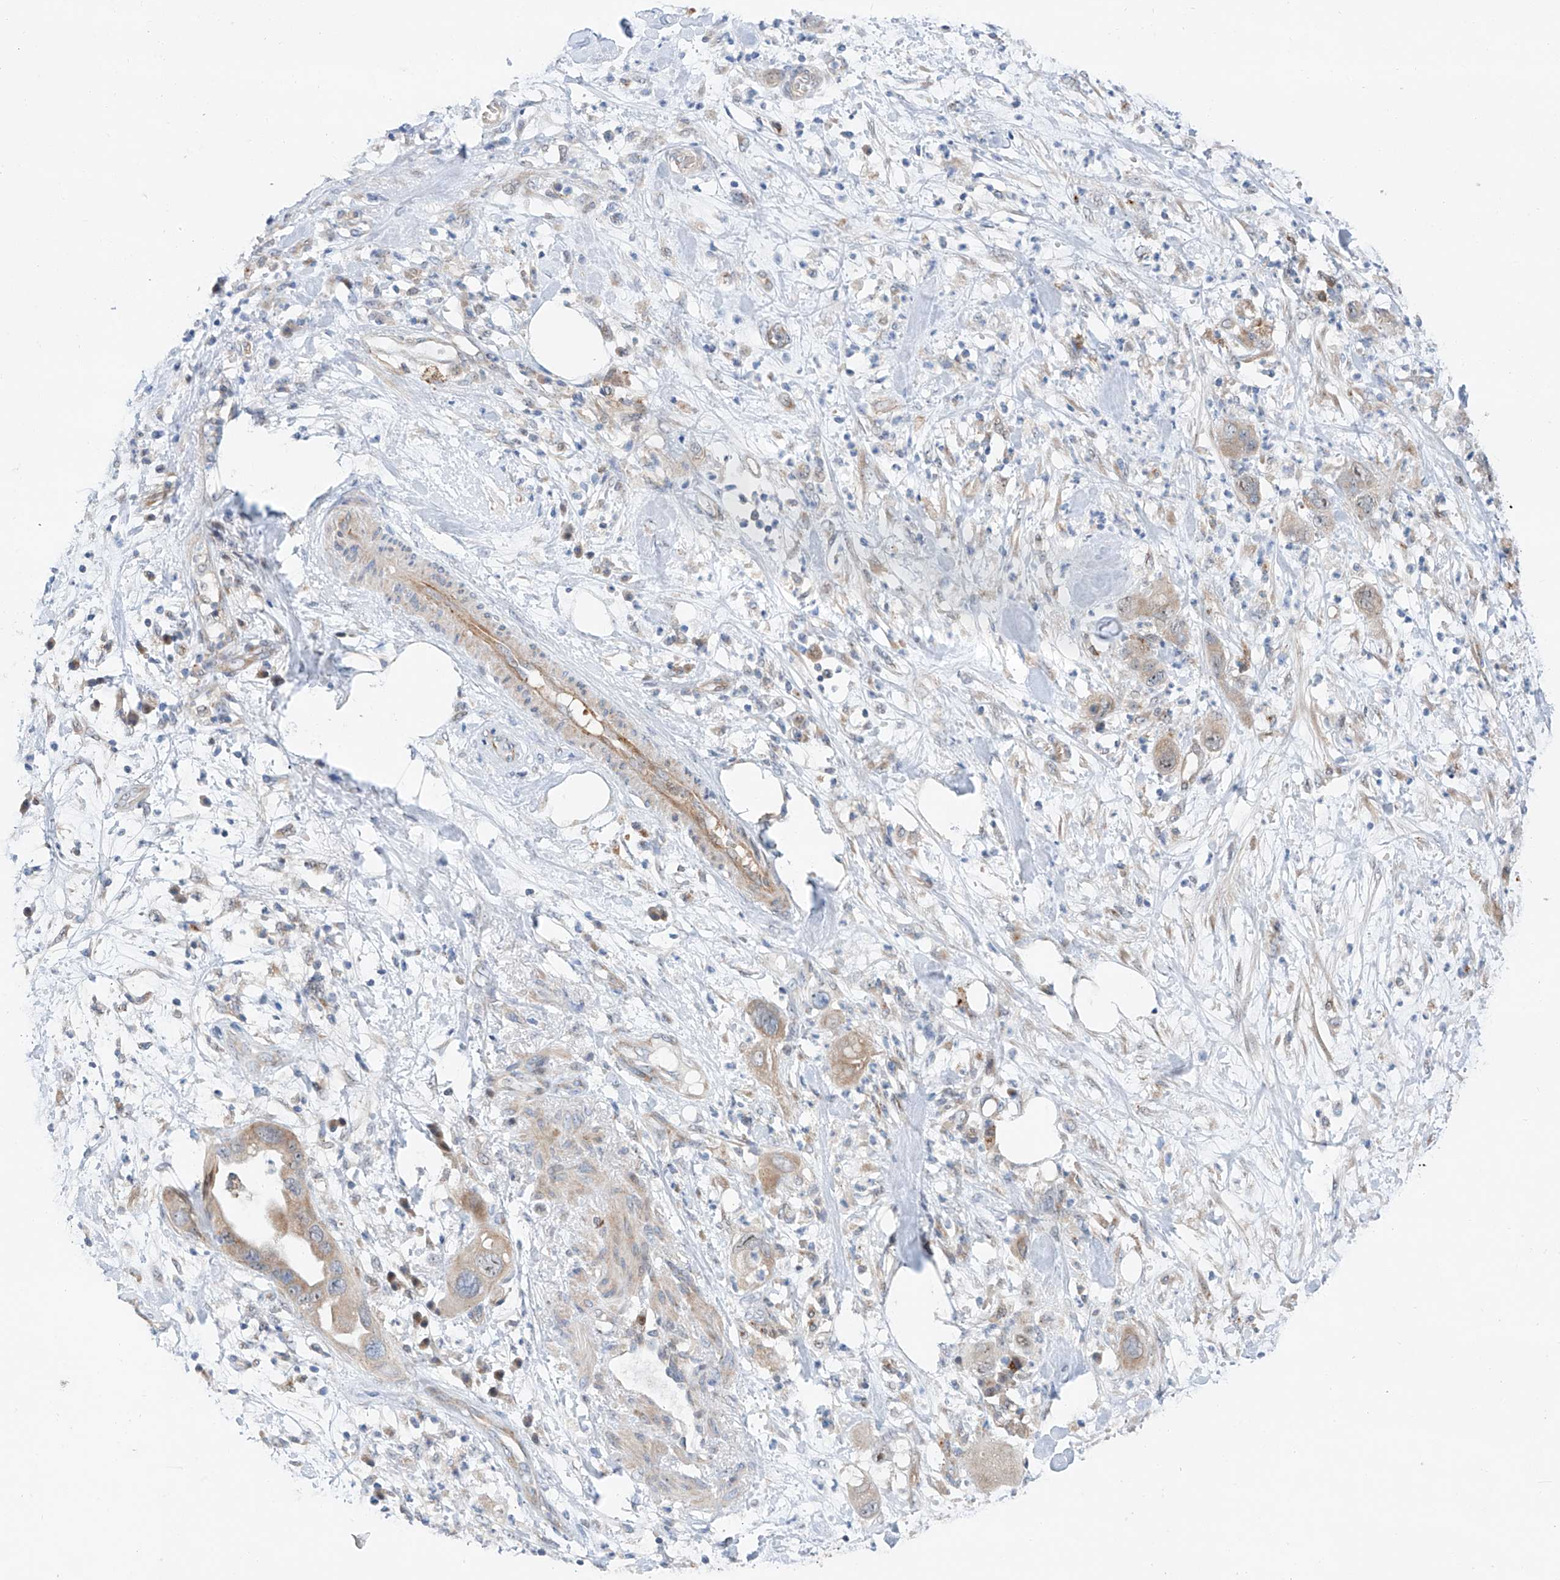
{"staining": {"intensity": "weak", "quantity": ">75%", "location": "cytoplasmic/membranous"}, "tissue": "pancreatic cancer", "cell_type": "Tumor cells", "image_type": "cancer", "snomed": [{"axis": "morphology", "description": "Adenocarcinoma, NOS"}, {"axis": "topography", "description": "Pancreas"}], "caption": "Pancreatic cancer (adenocarcinoma) tissue demonstrates weak cytoplasmic/membranous staining in approximately >75% of tumor cells, visualized by immunohistochemistry. (DAB IHC, brown staining for protein, blue staining for nuclei).", "gene": "CLDND1", "patient": {"sex": "female", "age": 71}}